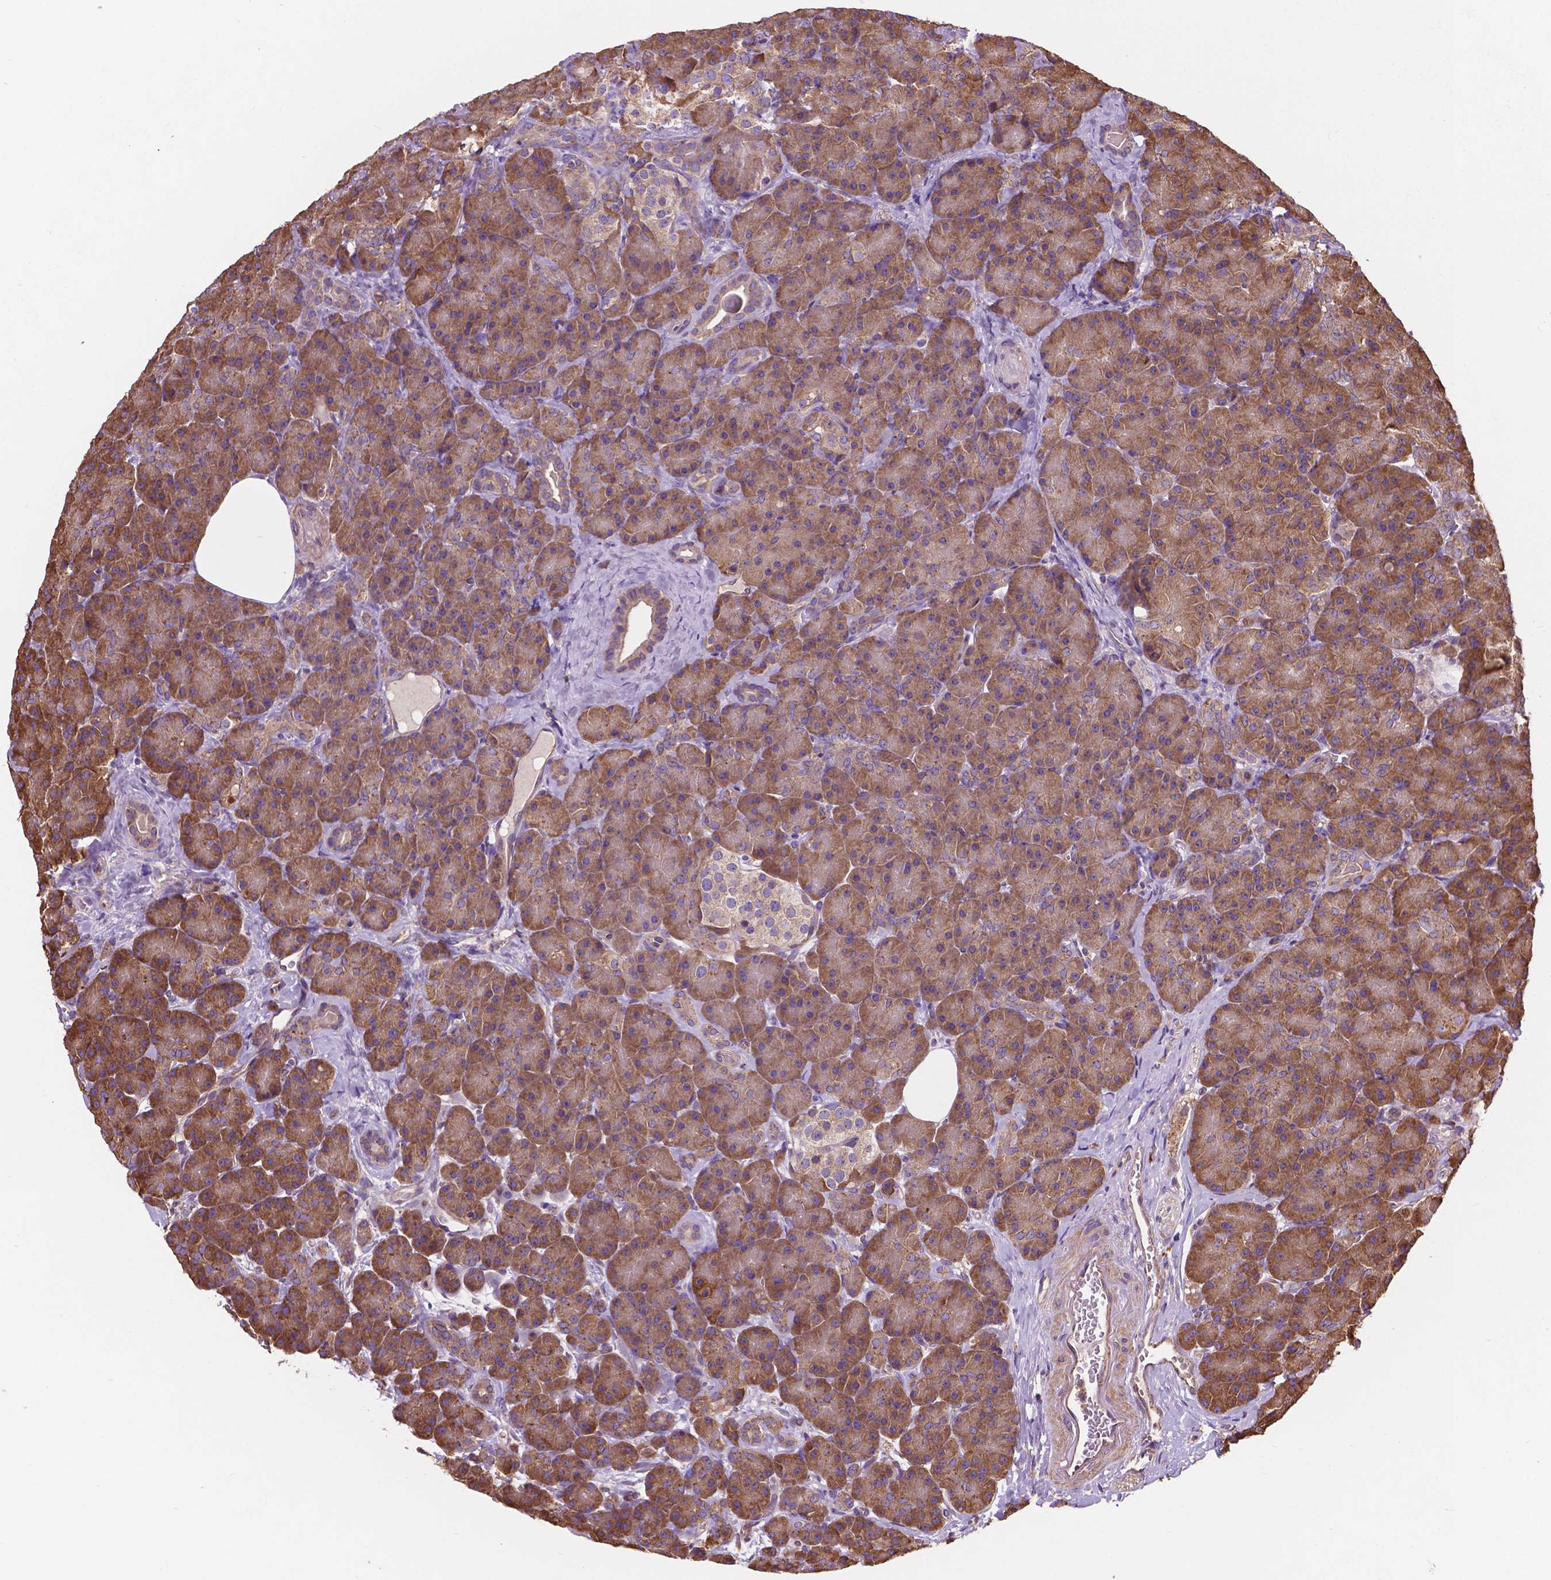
{"staining": {"intensity": "moderate", "quantity": ">75%", "location": "cytoplasmic/membranous"}, "tissue": "pancreas", "cell_type": "Exocrine glandular cells", "image_type": "normal", "snomed": [{"axis": "morphology", "description": "Normal tissue, NOS"}, {"axis": "topography", "description": "Pancreas"}], "caption": "Approximately >75% of exocrine glandular cells in unremarkable pancreas demonstrate moderate cytoplasmic/membranous protein positivity as visualized by brown immunohistochemical staining.", "gene": "CCDC71L", "patient": {"sex": "male", "age": 57}}